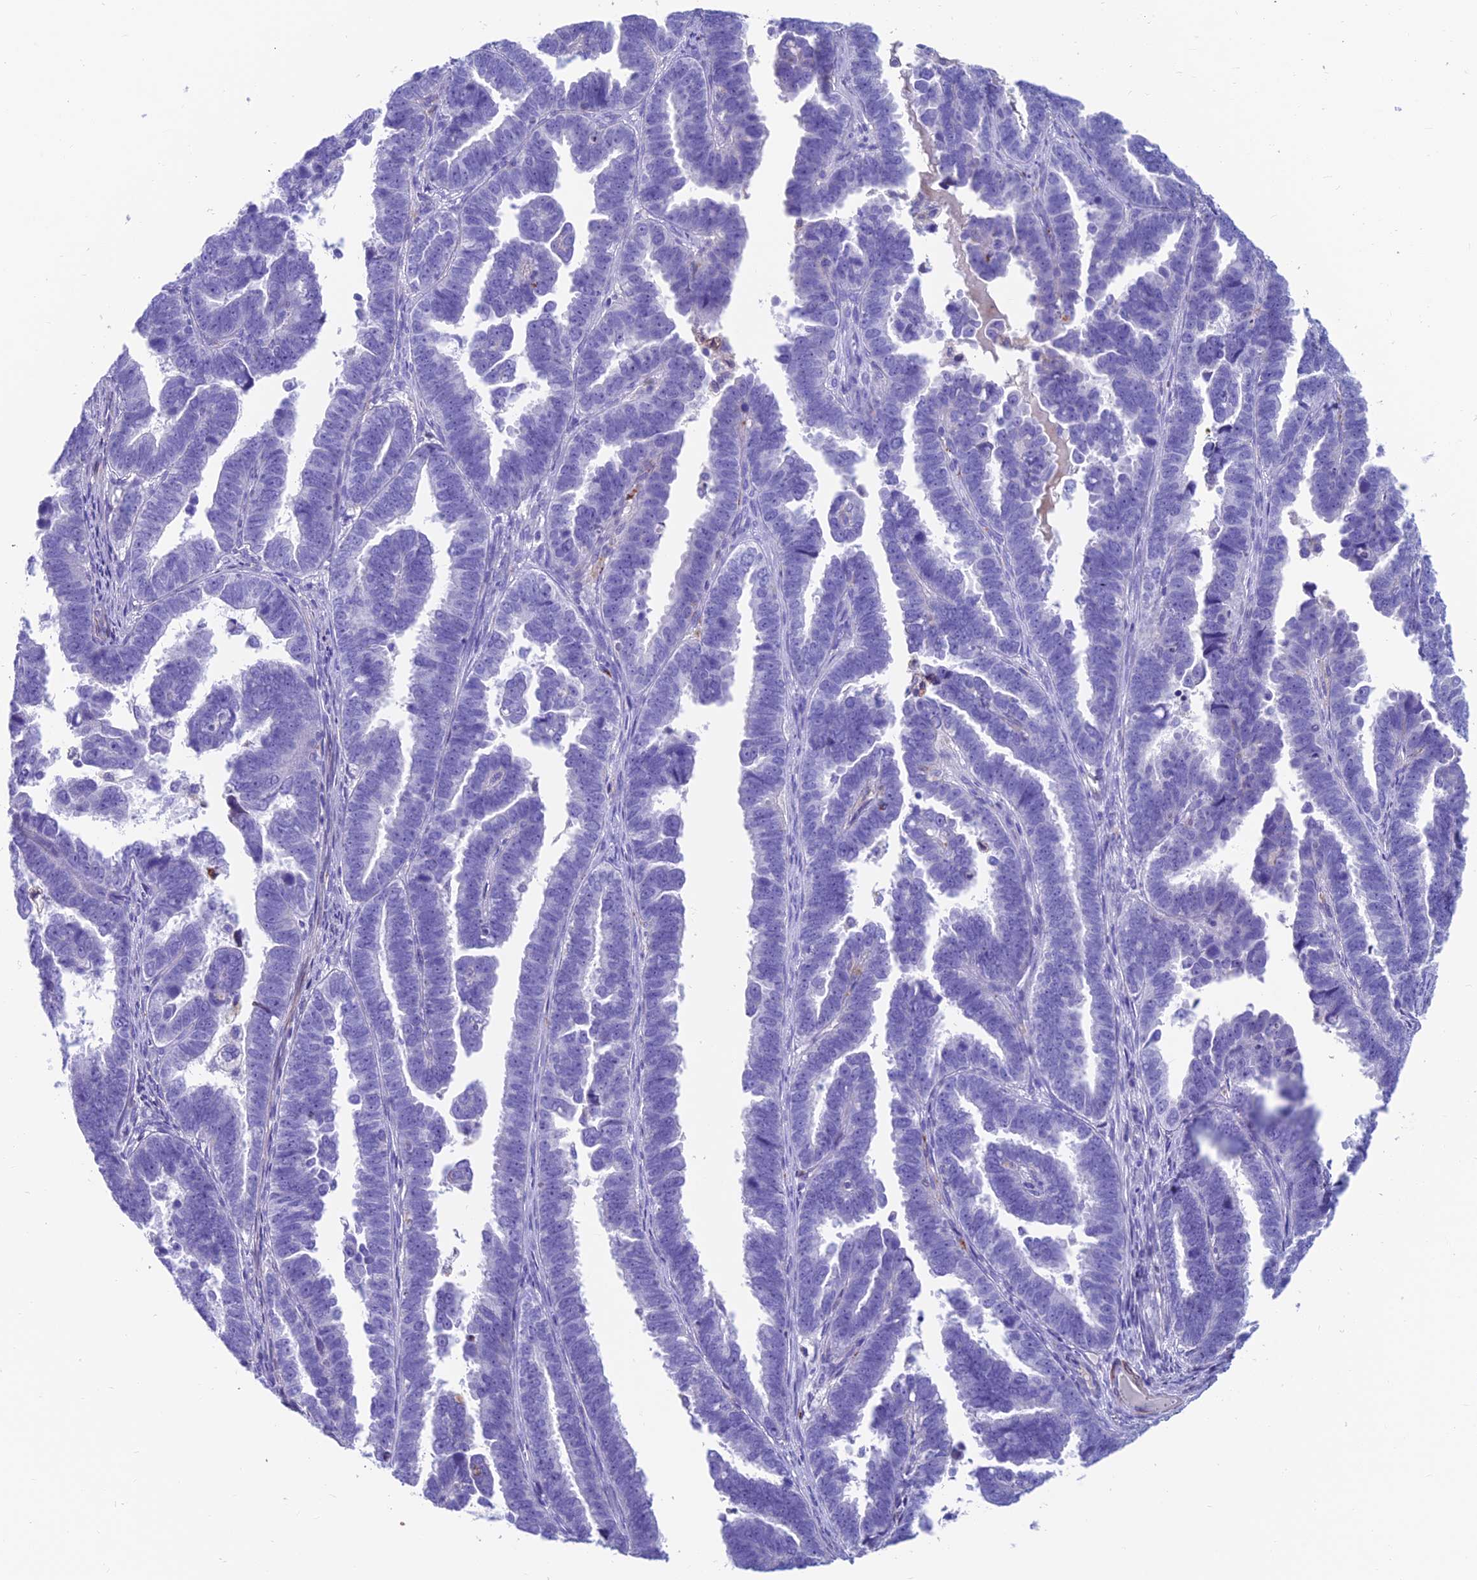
{"staining": {"intensity": "negative", "quantity": "none", "location": "none"}, "tissue": "endometrial cancer", "cell_type": "Tumor cells", "image_type": "cancer", "snomed": [{"axis": "morphology", "description": "Adenocarcinoma, NOS"}, {"axis": "topography", "description": "Endometrium"}], "caption": "Immunohistochemical staining of endometrial cancer (adenocarcinoma) demonstrates no significant positivity in tumor cells.", "gene": "GNG11", "patient": {"sex": "female", "age": 75}}